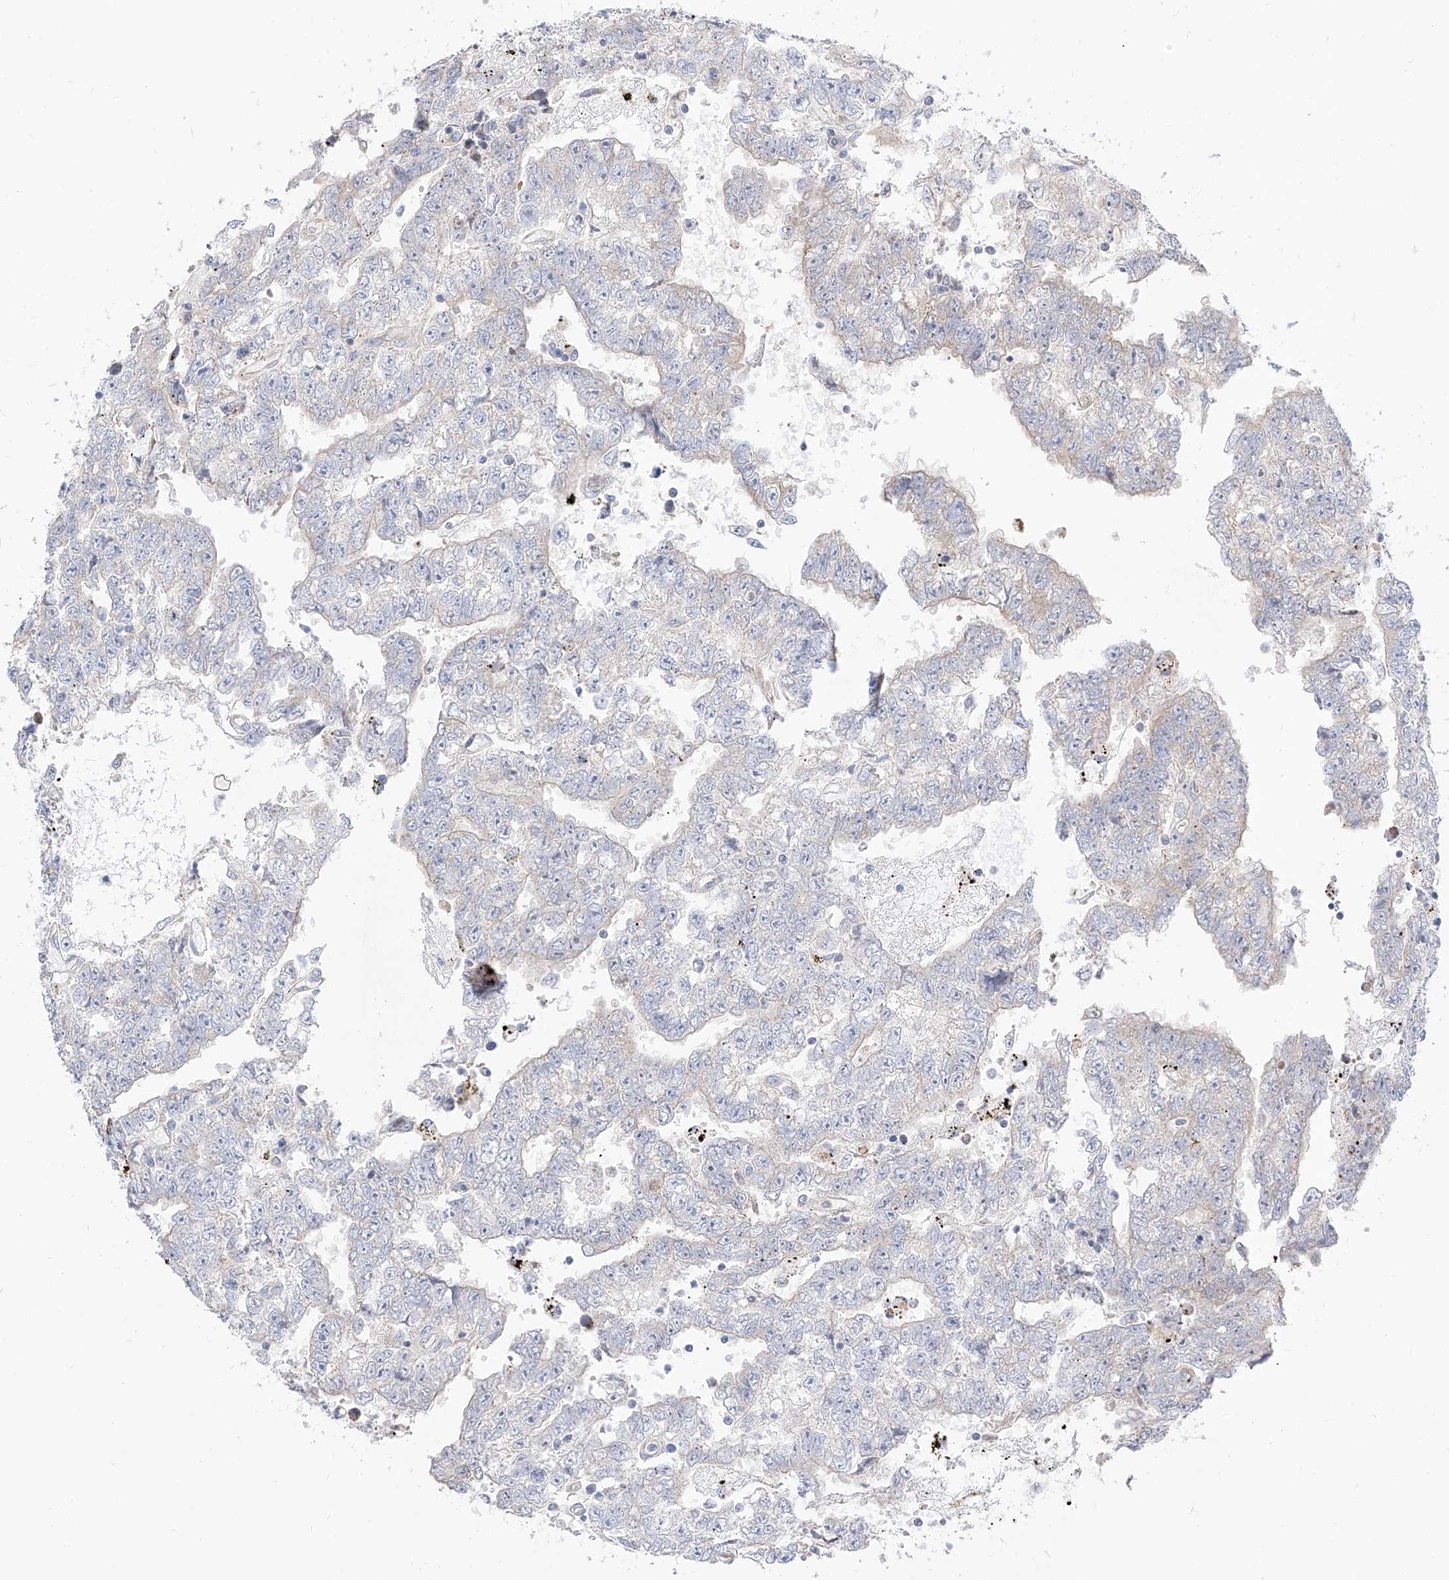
{"staining": {"intensity": "negative", "quantity": "none", "location": "none"}, "tissue": "testis cancer", "cell_type": "Tumor cells", "image_type": "cancer", "snomed": [{"axis": "morphology", "description": "Carcinoma, Embryonal, NOS"}, {"axis": "topography", "description": "Testis"}], "caption": "Immunohistochemistry image of human testis cancer (embryonal carcinoma) stained for a protein (brown), which demonstrates no positivity in tumor cells. (DAB IHC, high magnification).", "gene": "CST9", "patient": {"sex": "male", "age": 25}}